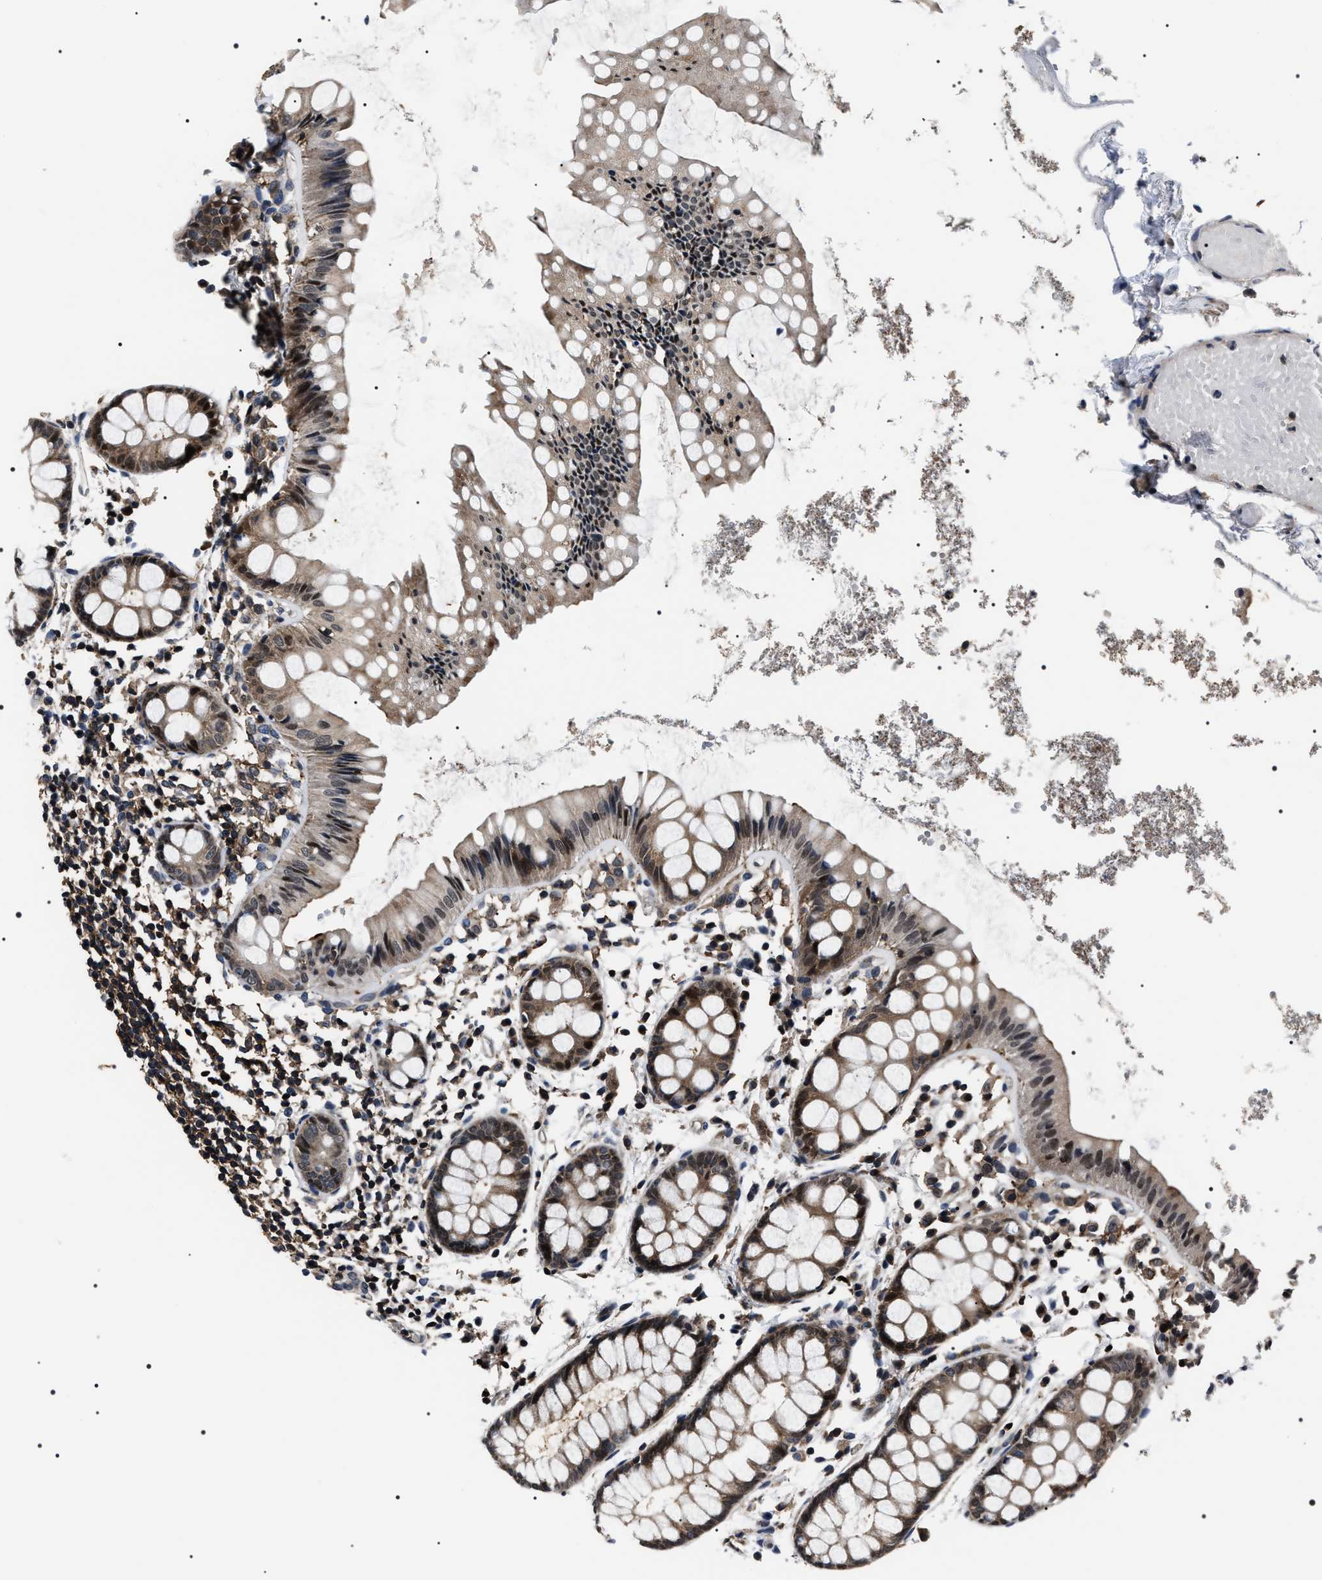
{"staining": {"intensity": "strong", "quantity": ">75%", "location": "cytoplasmic/membranous,nuclear"}, "tissue": "rectum", "cell_type": "Glandular cells", "image_type": "normal", "snomed": [{"axis": "morphology", "description": "Normal tissue, NOS"}, {"axis": "topography", "description": "Rectum"}], "caption": "Immunohistochemistry (IHC) of normal human rectum reveals high levels of strong cytoplasmic/membranous,nuclear expression in approximately >75% of glandular cells.", "gene": "SIPA1", "patient": {"sex": "female", "age": 66}}